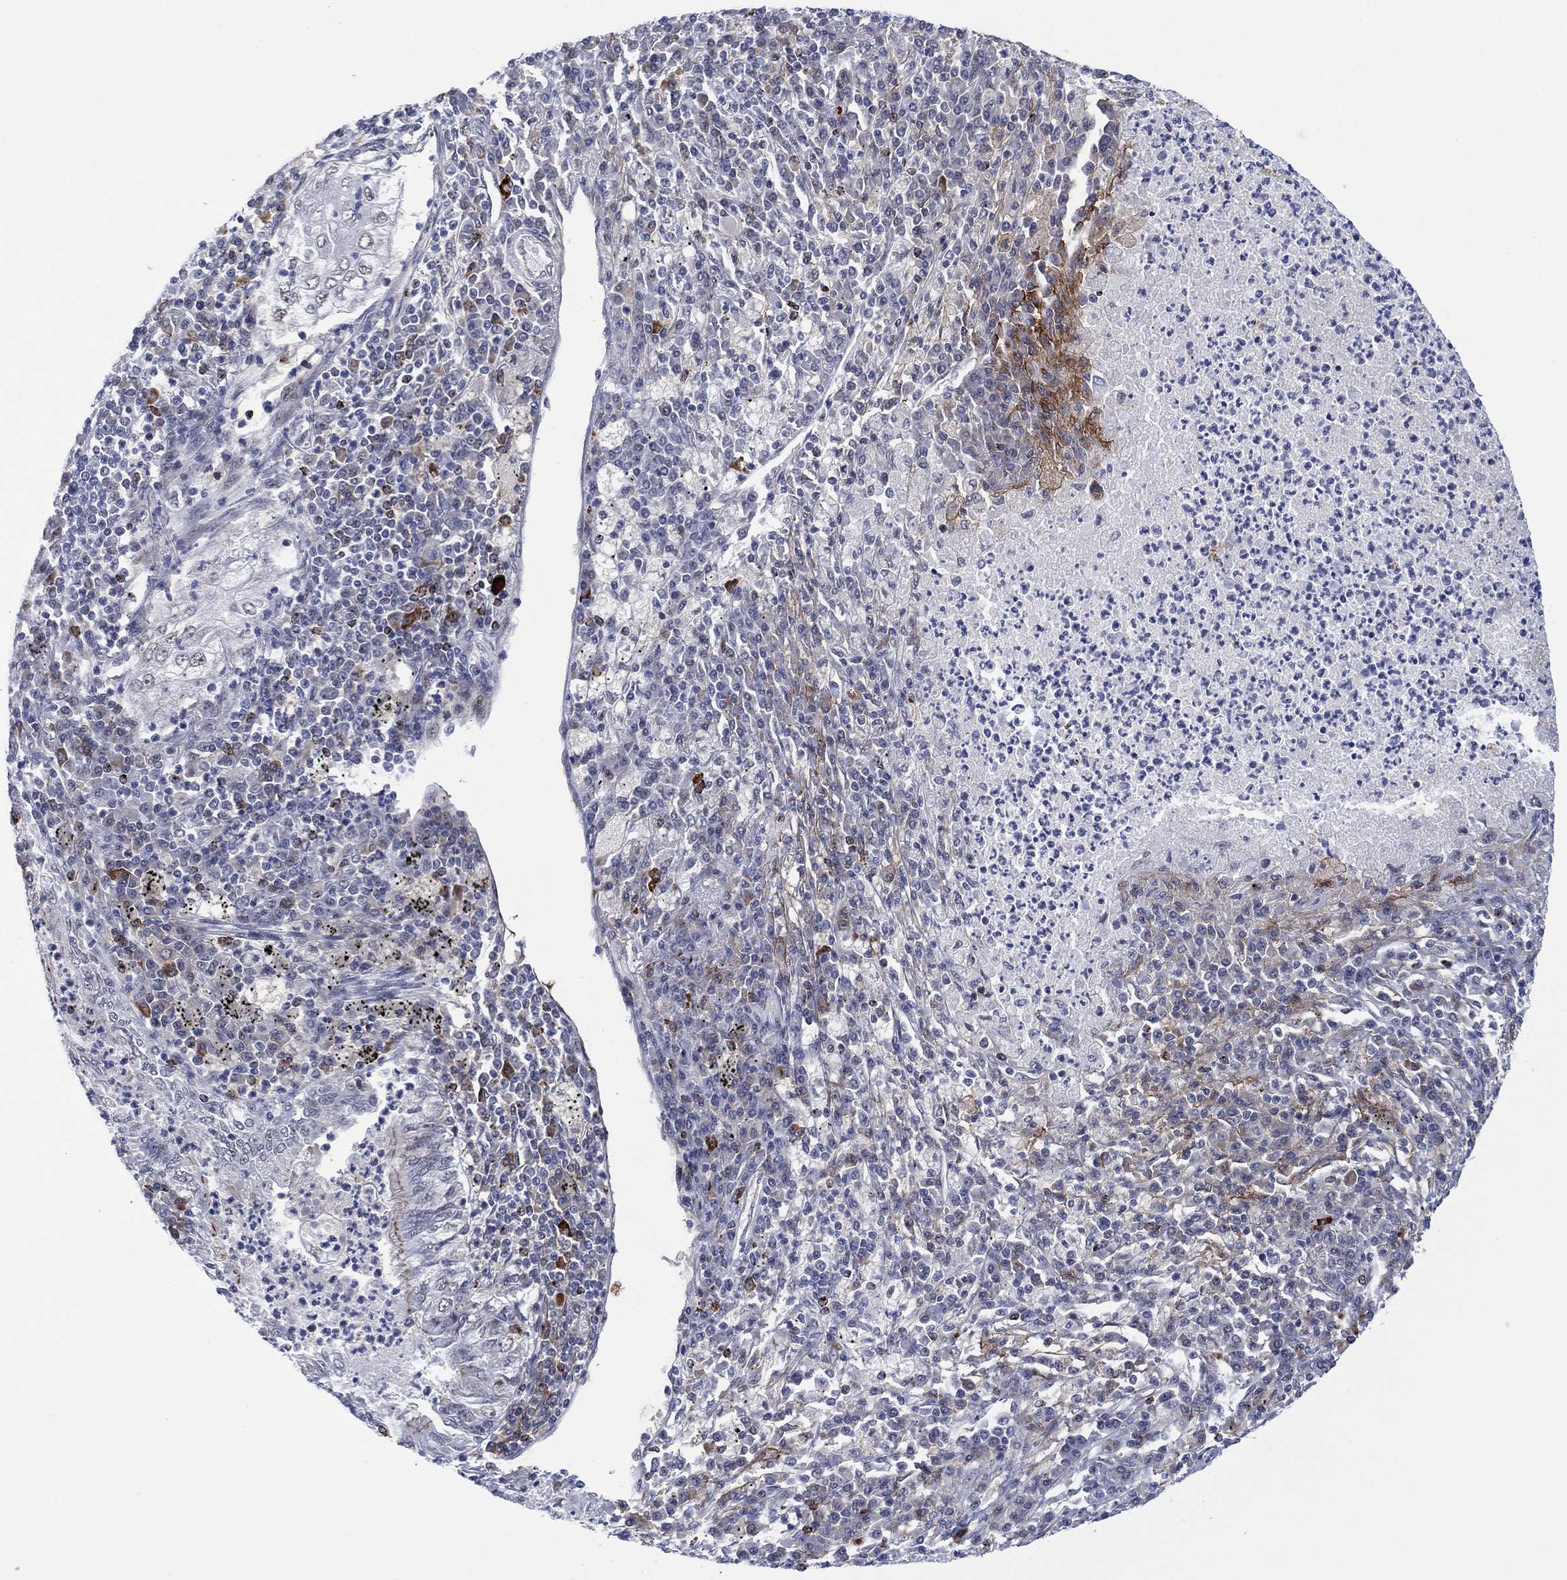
{"staining": {"intensity": "moderate", "quantity": "<25%", "location": "cytoplasmic/membranous"}, "tissue": "lung cancer", "cell_type": "Tumor cells", "image_type": "cancer", "snomed": [{"axis": "morphology", "description": "Adenocarcinoma, NOS"}, {"axis": "topography", "description": "Lung"}], "caption": "Lung cancer tissue shows moderate cytoplasmic/membranous positivity in approximately <25% of tumor cells, visualized by immunohistochemistry. (IHC, brightfield microscopy, high magnification).", "gene": "DPP4", "patient": {"sex": "female", "age": 73}}